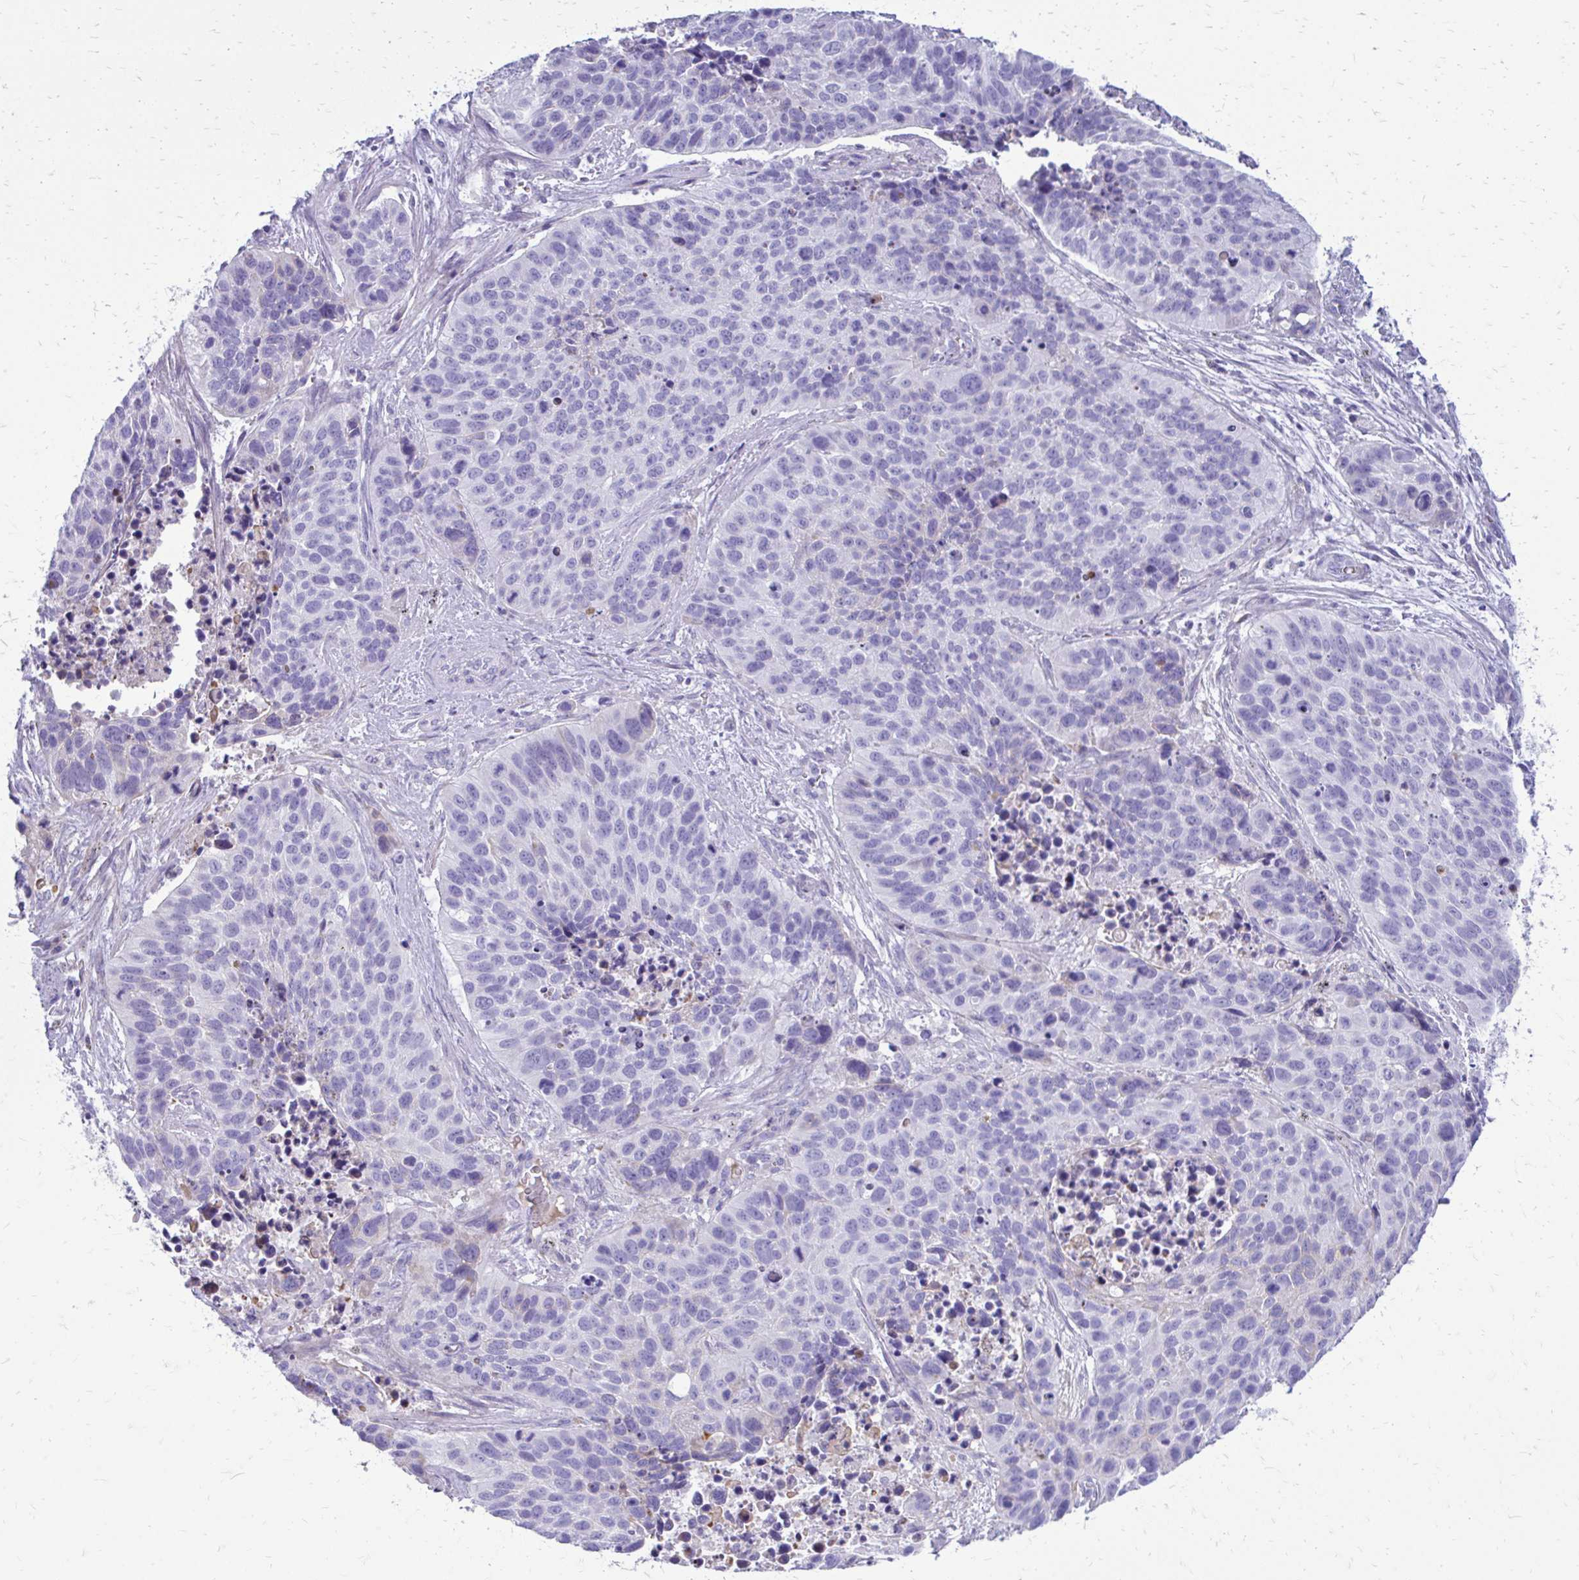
{"staining": {"intensity": "negative", "quantity": "none", "location": "none"}, "tissue": "lung cancer", "cell_type": "Tumor cells", "image_type": "cancer", "snomed": [{"axis": "morphology", "description": "Squamous cell carcinoma, NOS"}, {"axis": "topography", "description": "Lung"}], "caption": "An immunohistochemistry (IHC) micrograph of lung cancer is shown. There is no staining in tumor cells of lung cancer.", "gene": "SIGLEC11", "patient": {"sex": "male", "age": 62}}